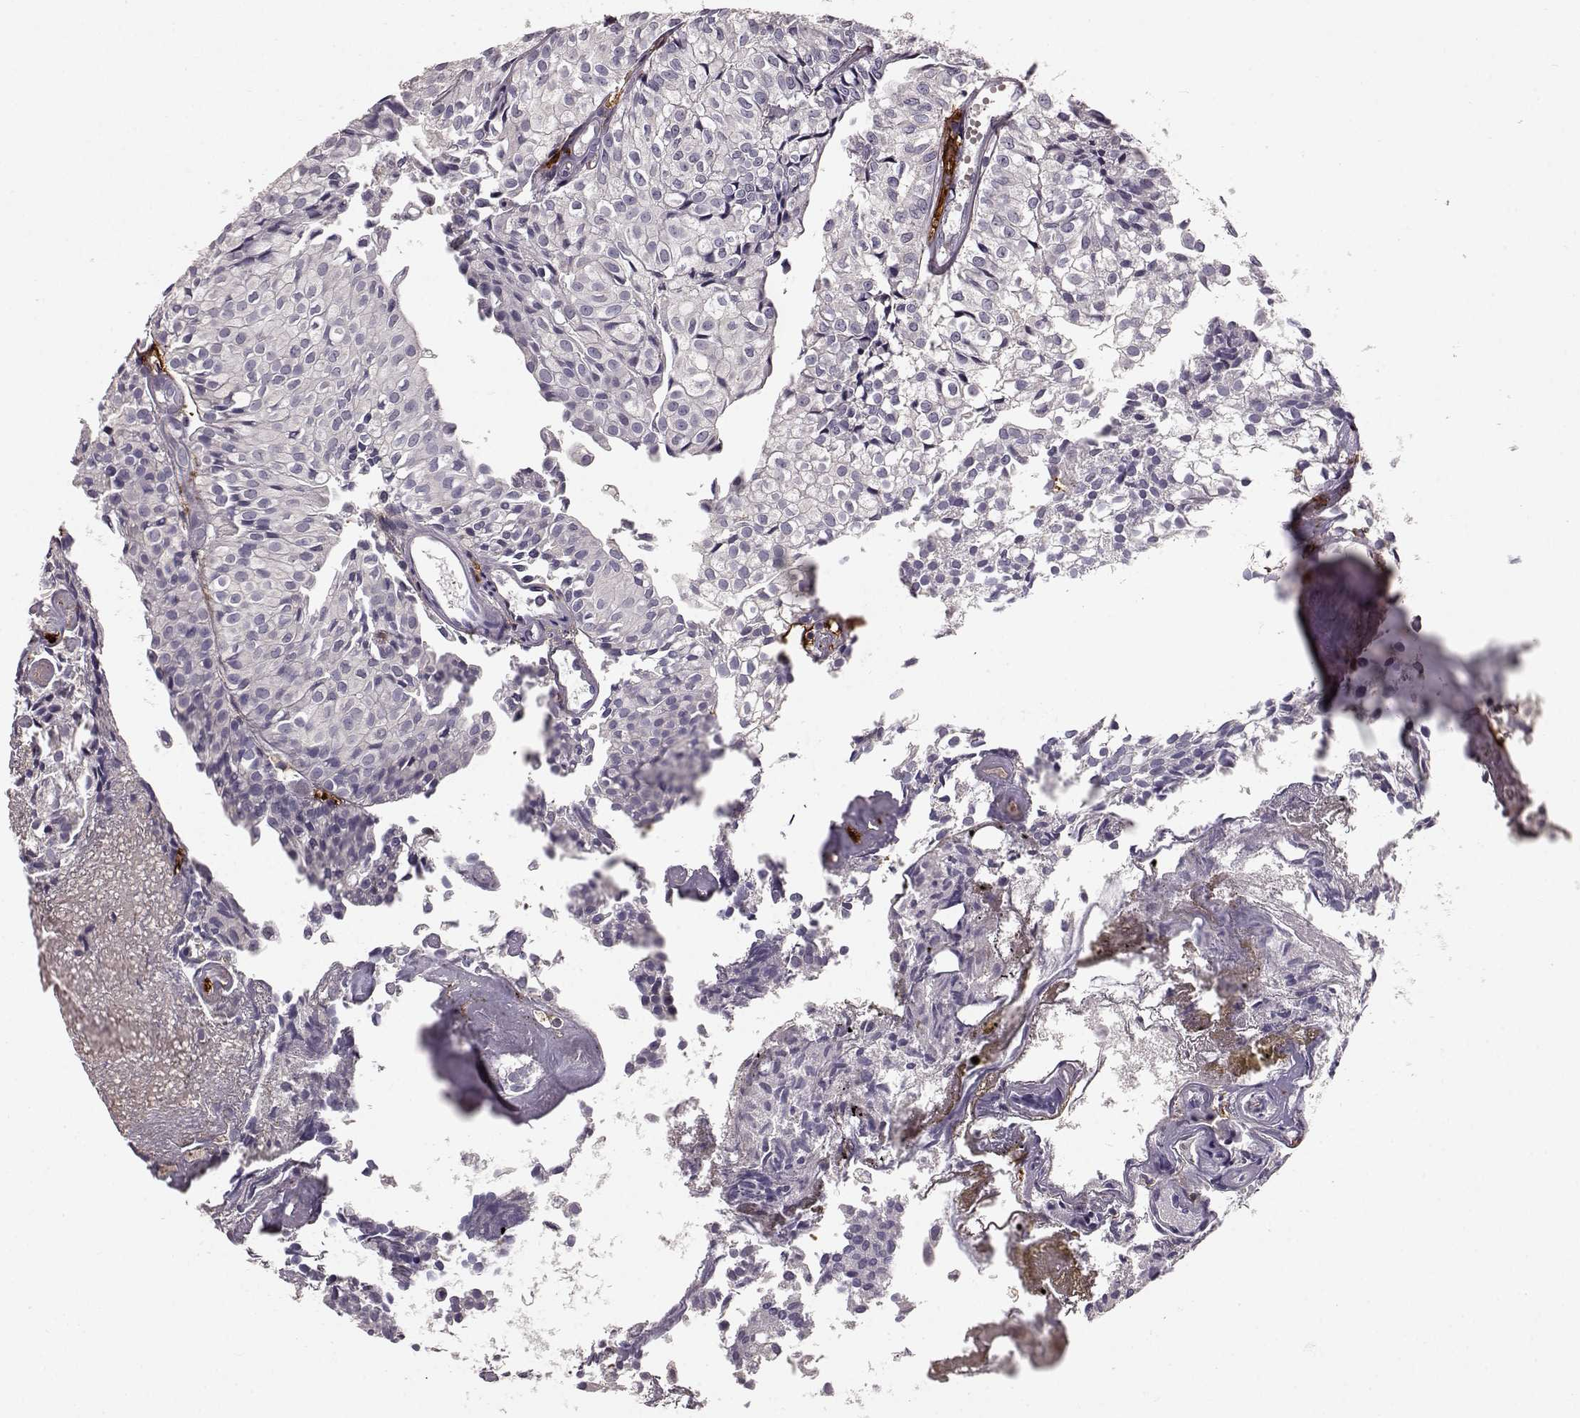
{"staining": {"intensity": "negative", "quantity": "none", "location": "none"}, "tissue": "urothelial cancer", "cell_type": "Tumor cells", "image_type": "cancer", "snomed": [{"axis": "morphology", "description": "Urothelial carcinoma, Low grade"}, {"axis": "topography", "description": "Urinary bladder"}], "caption": "DAB immunohistochemical staining of urothelial cancer displays no significant expression in tumor cells. (Immunohistochemistry, brightfield microscopy, high magnification).", "gene": "CCNF", "patient": {"sex": "male", "age": 89}}